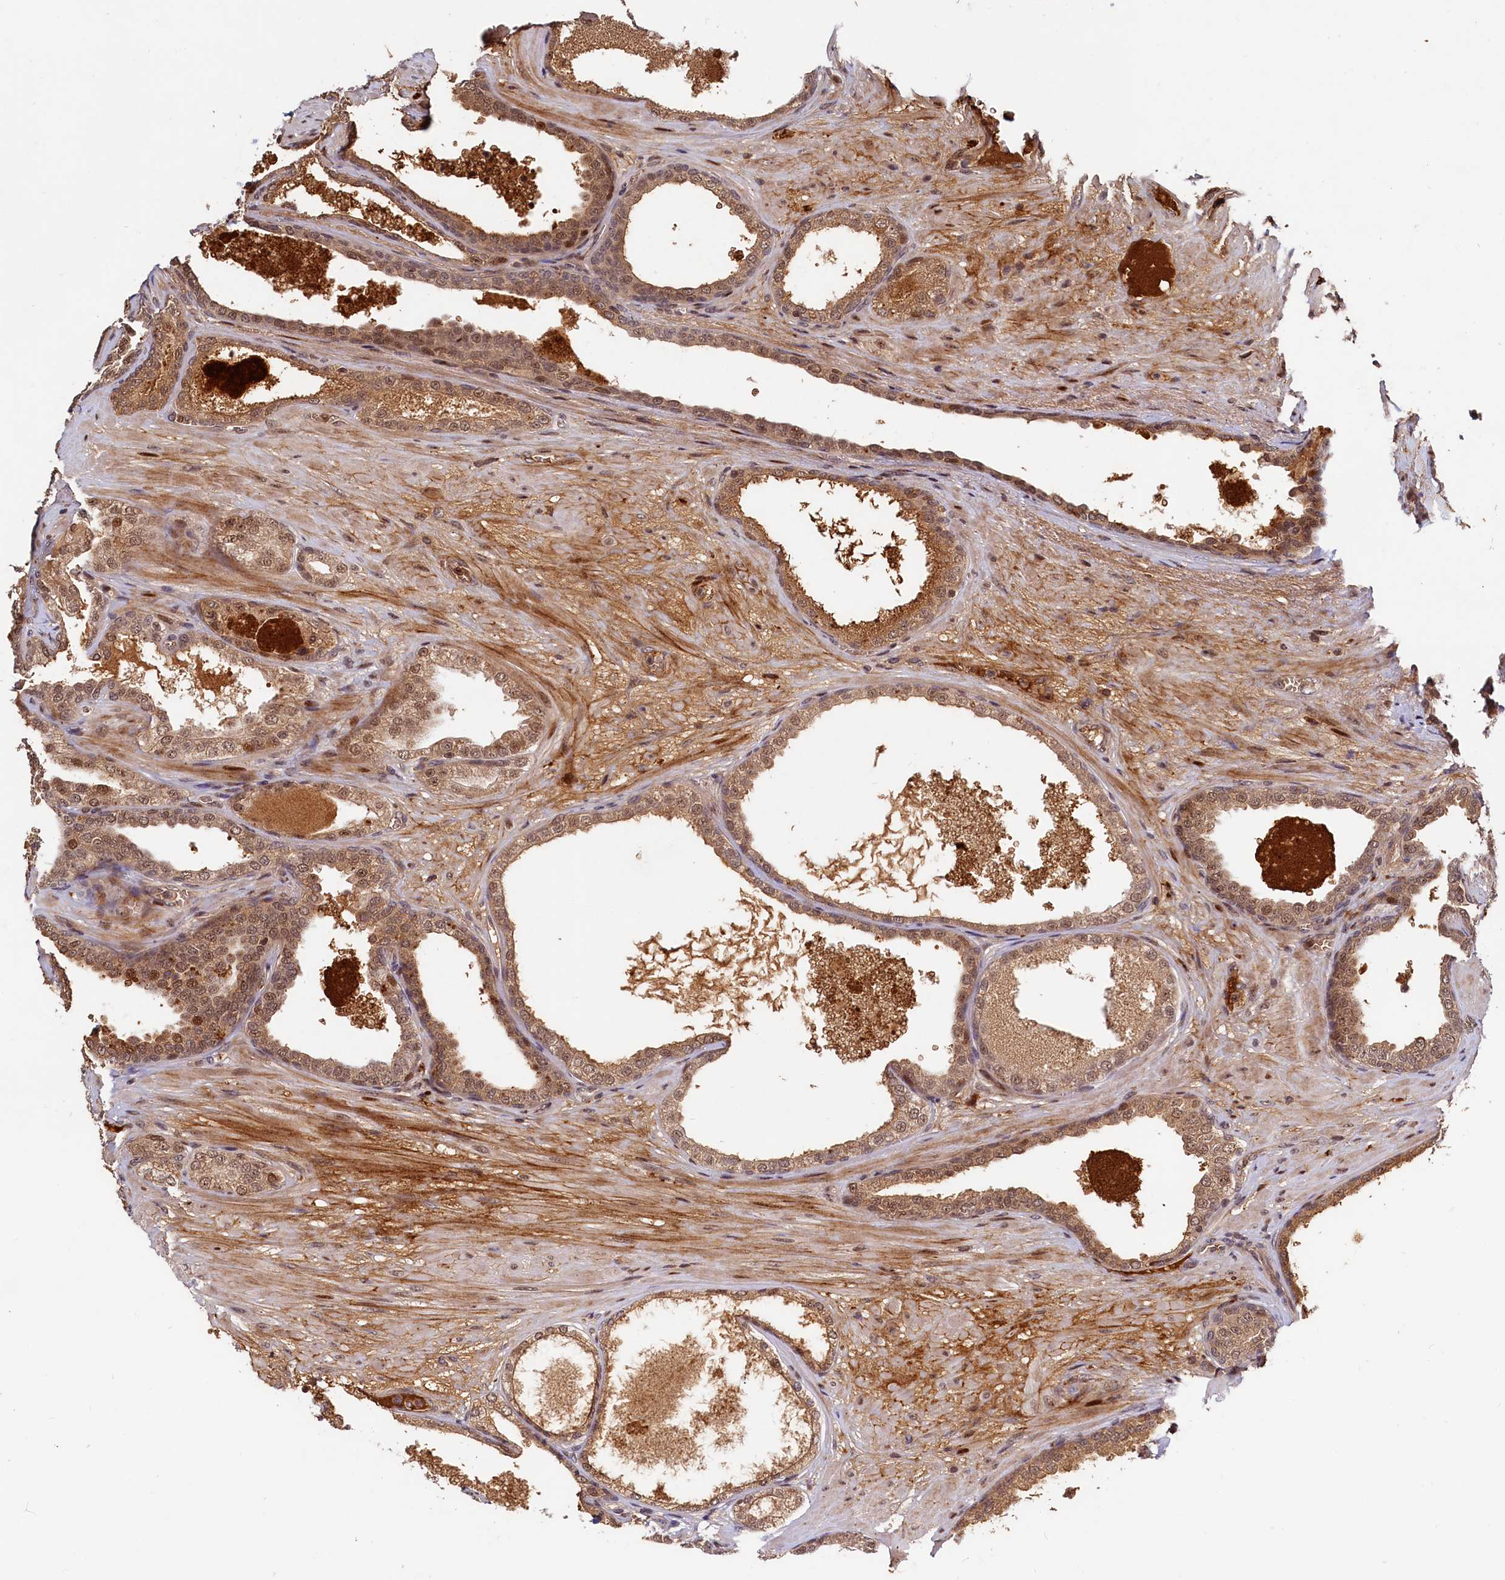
{"staining": {"intensity": "moderate", "quantity": ">75%", "location": "cytoplasmic/membranous,nuclear"}, "tissue": "prostate cancer", "cell_type": "Tumor cells", "image_type": "cancer", "snomed": [{"axis": "morphology", "description": "Adenocarcinoma, High grade"}, {"axis": "topography", "description": "Prostate"}], "caption": "Immunohistochemistry image of human prostate cancer stained for a protein (brown), which shows medium levels of moderate cytoplasmic/membranous and nuclear expression in approximately >75% of tumor cells.", "gene": "TRAPPC4", "patient": {"sex": "male", "age": 59}}